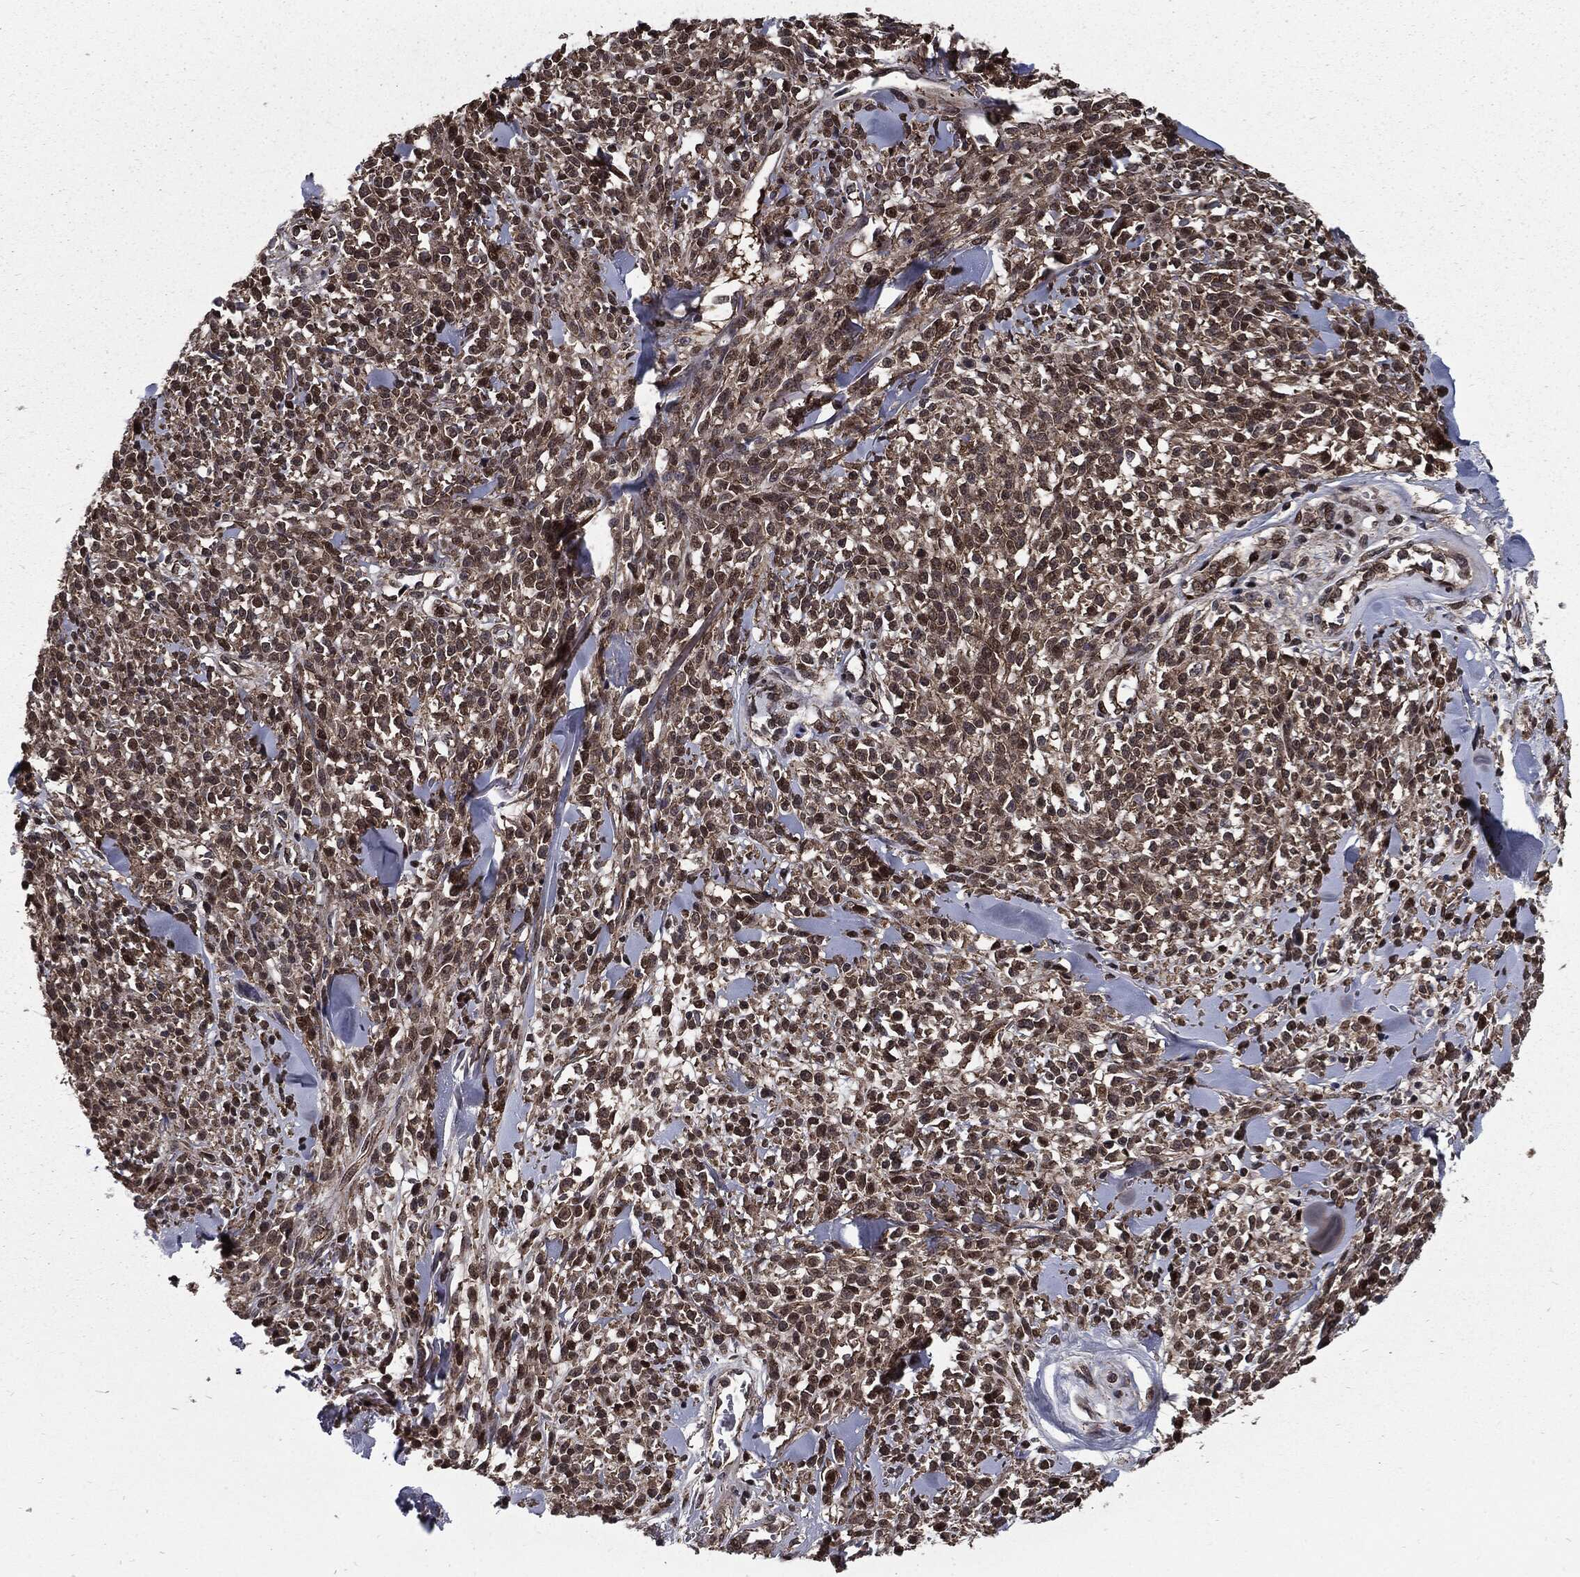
{"staining": {"intensity": "moderate", "quantity": "25%-75%", "location": "nuclear"}, "tissue": "melanoma", "cell_type": "Tumor cells", "image_type": "cancer", "snomed": [{"axis": "morphology", "description": "Malignant melanoma, NOS"}, {"axis": "topography", "description": "Skin"}, {"axis": "topography", "description": "Skin of trunk"}], "caption": "Human malignant melanoma stained with a protein marker shows moderate staining in tumor cells.", "gene": "PTPA", "patient": {"sex": "male", "age": 74}}